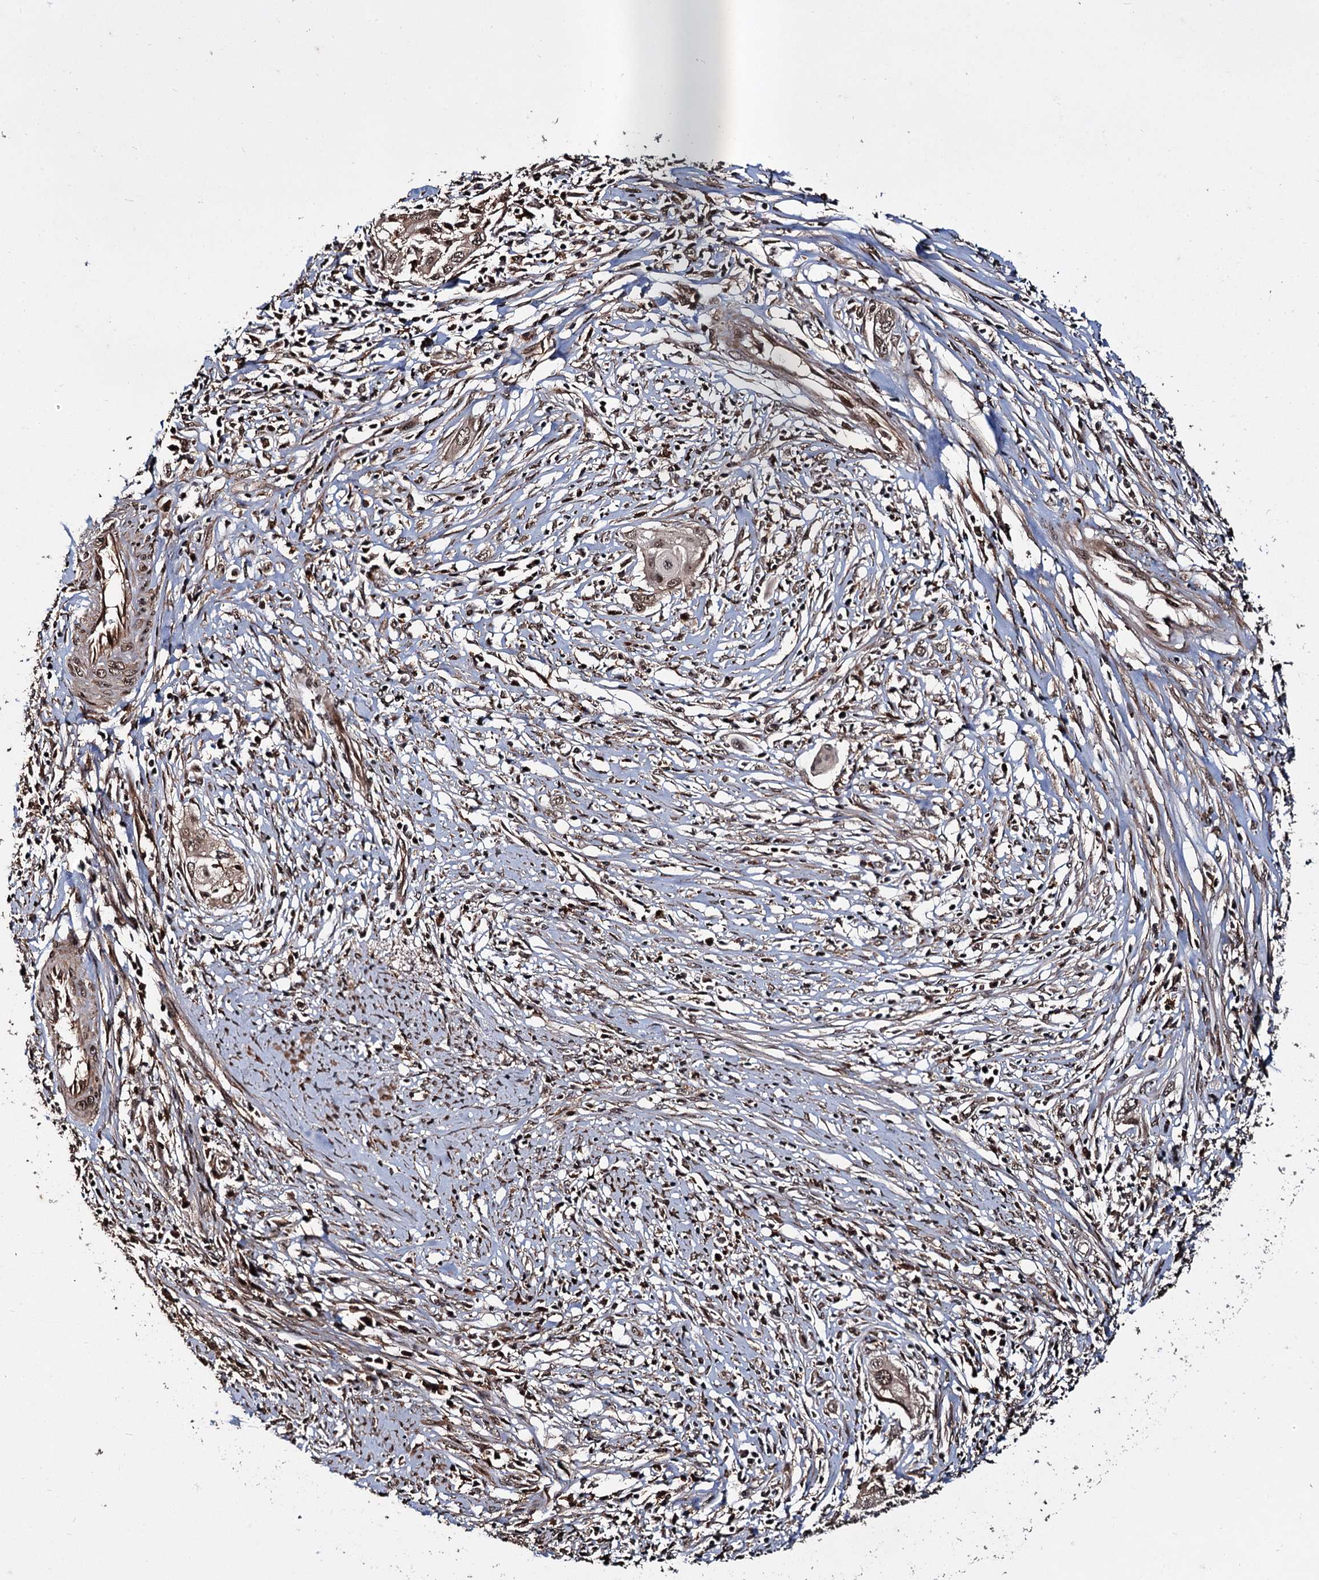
{"staining": {"intensity": "moderate", "quantity": ">75%", "location": "cytoplasmic/membranous,nuclear"}, "tissue": "cervical cancer", "cell_type": "Tumor cells", "image_type": "cancer", "snomed": [{"axis": "morphology", "description": "Squamous cell carcinoma, NOS"}, {"axis": "topography", "description": "Cervix"}], "caption": "Squamous cell carcinoma (cervical) stained with IHC shows moderate cytoplasmic/membranous and nuclear expression in about >75% of tumor cells.", "gene": "CEP192", "patient": {"sex": "female", "age": 34}}